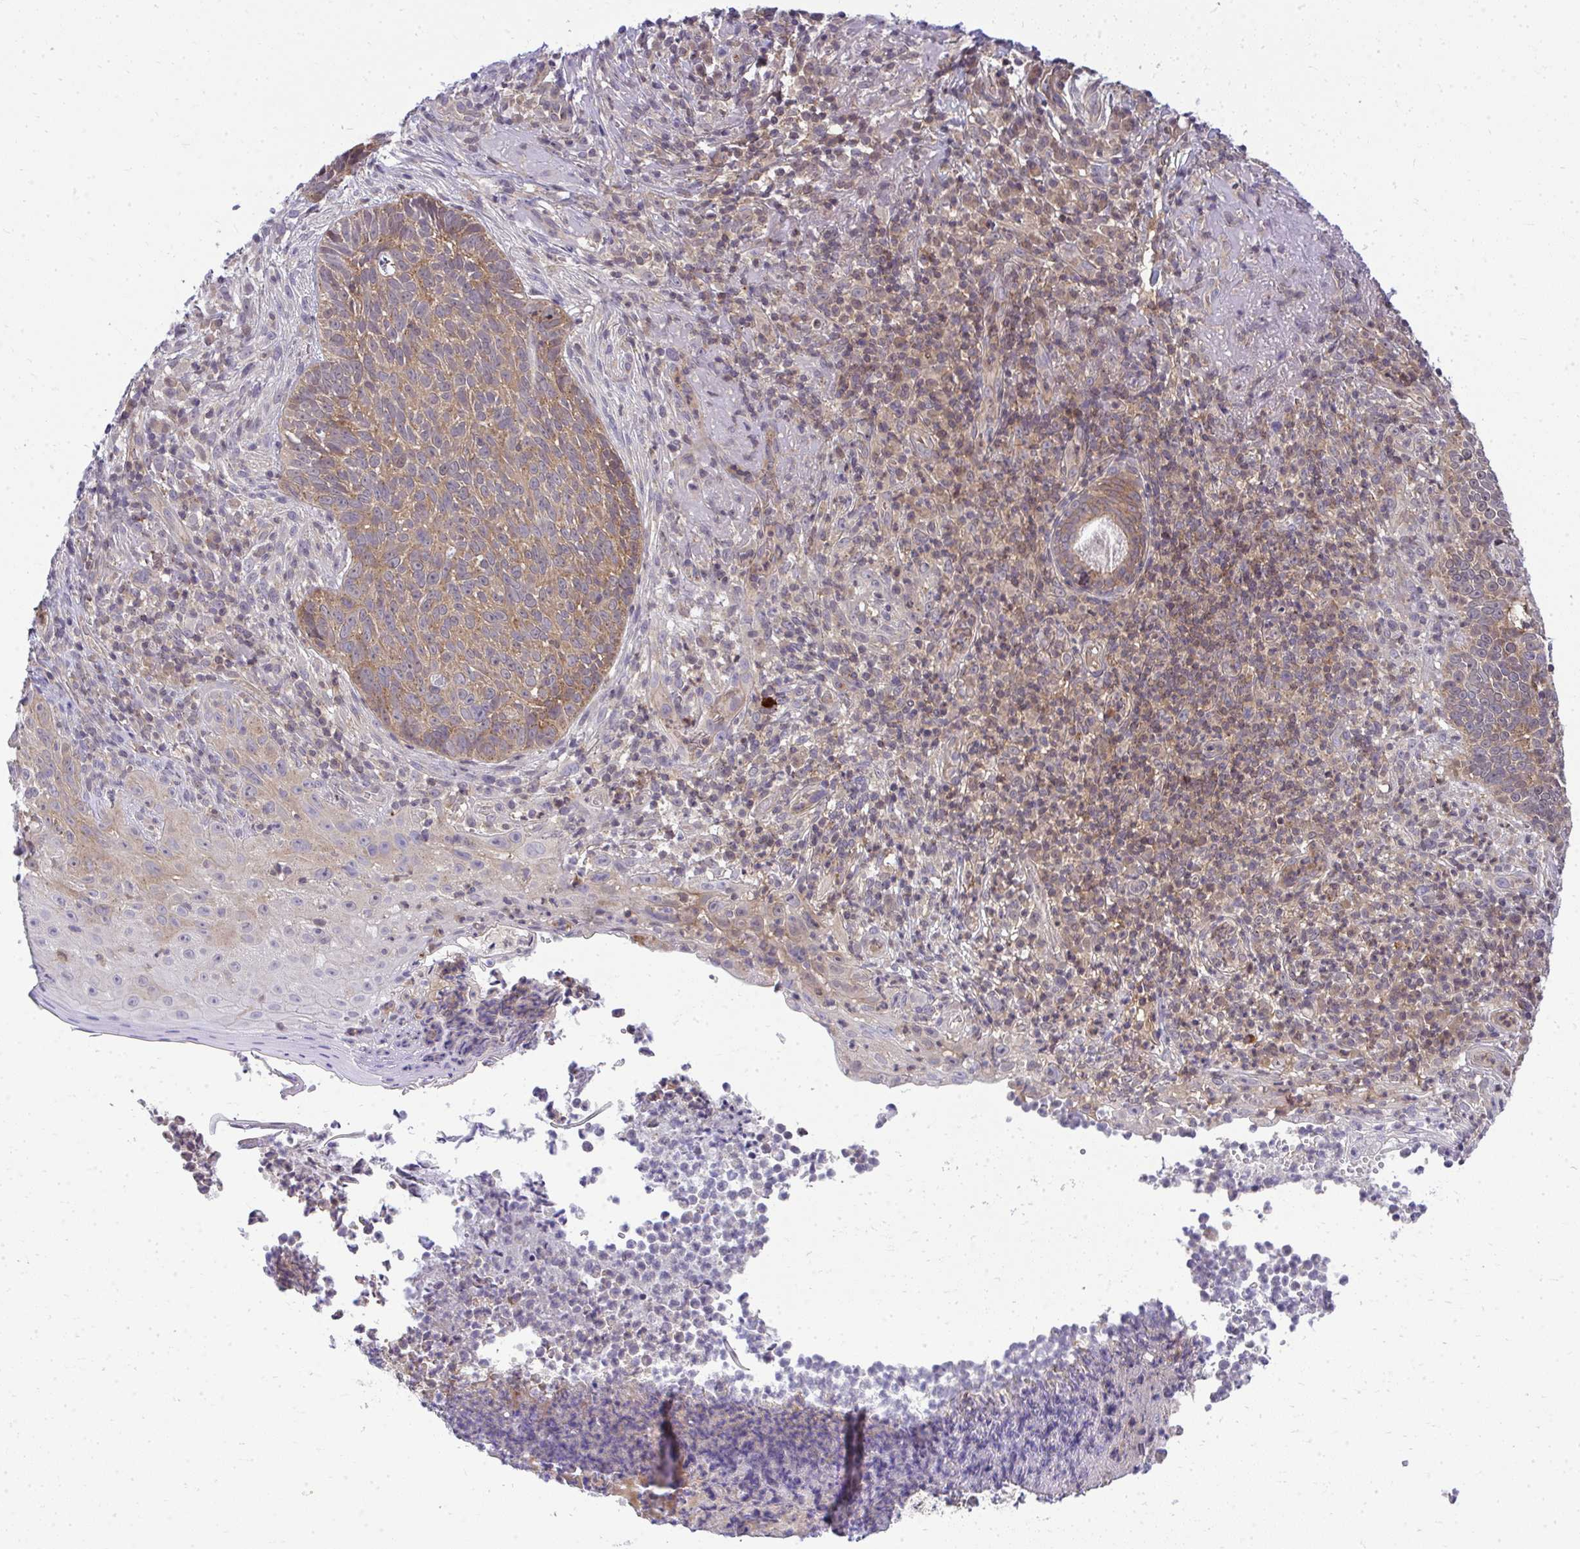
{"staining": {"intensity": "moderate", "quantity": ">75%", "location": "cytoplasmic/membranous"}, "tissue": "skin cancer", "cell_type": "Tumor cells", "image_type": "cancer", "snomed": [{"axis": "morphology", "description": "Basal cell carcinoma"}, {"axis": "topography", "description": "Skin"}, {"axis": "topography", "description": "Skin of face"}], "caption": "Immunohistochemical staining of human skin basal cell carcinoma reveals medium levels of moderate cytoplasmic/membranous positivity in about >75% of tumor cells. The protein of interest is shown in brown color, while the nuclei are stained blue.", "gene": "HDHD2", "patient": {"sex": "female", "age": 95}}